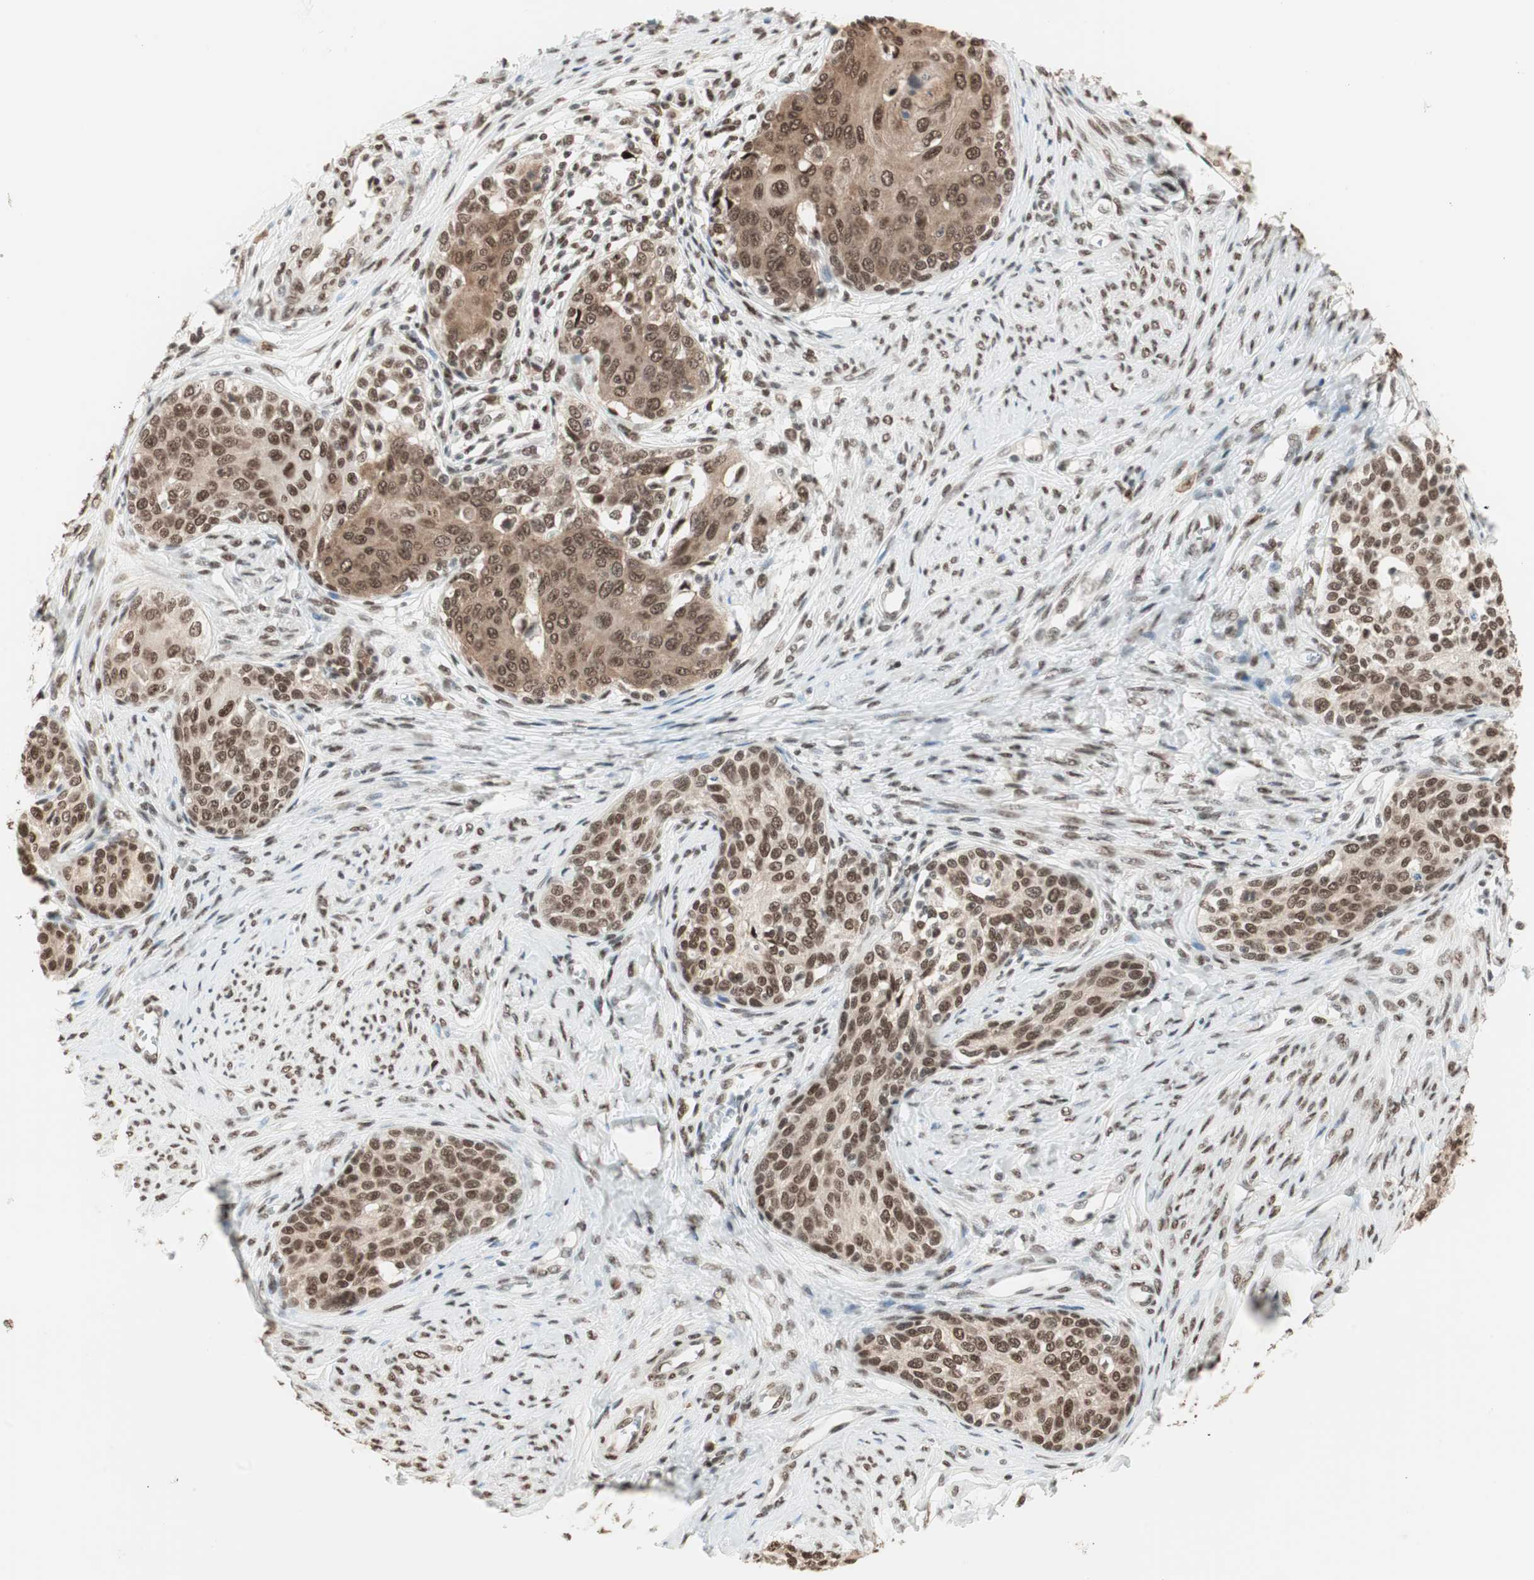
{"staining": {"intensity": "moderate", "quantity": ">75%", "location": "cytoplasmic/membranous,nuclear"}, "tissue": "cervical cancer", "cell_type": "Tumor cells", "image_type": "cancer", "snomed": [{"axis": "morphology", "description": "Squamous cell carcinoma, NOS"}, {"axis": "morphology", "description": "Adenocarcinoma, NOS"}, {"axis": "topography", "description": "Cervix"}], "caption": "Protein expression by immunohistochemistry (IHC) reveals moderate cytoplasmic/membranous and nuclear expression in about >75% of tumor cells in squamous cell carcinoma (cervical).", "gene": "SMARCE1", "patient": {"sex": "female", "age": 52}}